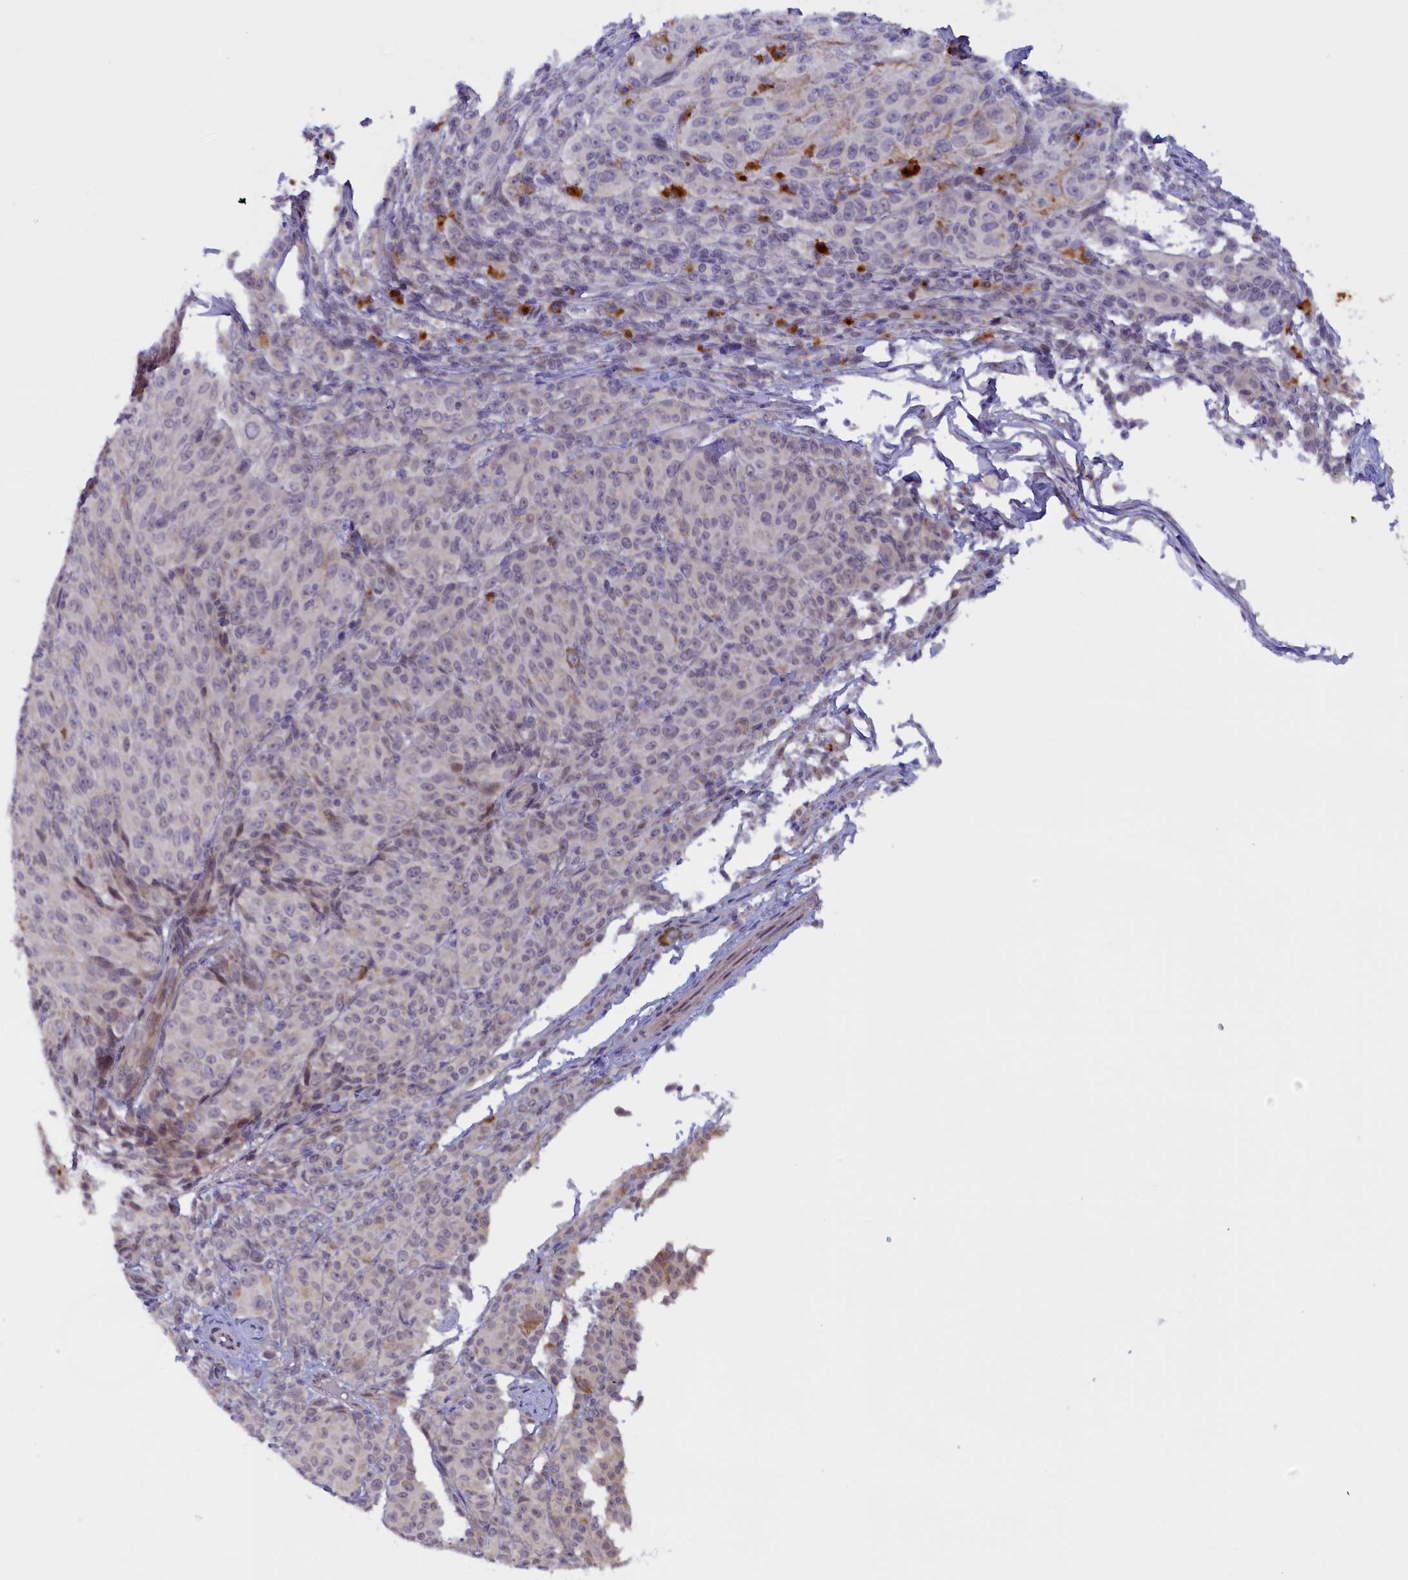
{"staining": {"intensity": "negative", "quantity": "none", "location": "none"}, "tissue": "melanoma", "cell_type": "Tumor cells", "image_type": "cancer", "snomed": [{"axis": "morphology", "description": "Malignant melanoma, NOS"}, {"axis": "topography", "description": "Skin"}], "caption": "This micrograph is of malignant melanoma stained with IHC to label a protein in brown with the nuclei are counter-stained blue. There is no expression in tumor cells.", "gene": "IGFALS", "patient": {"sex": "female", "age": 52}}